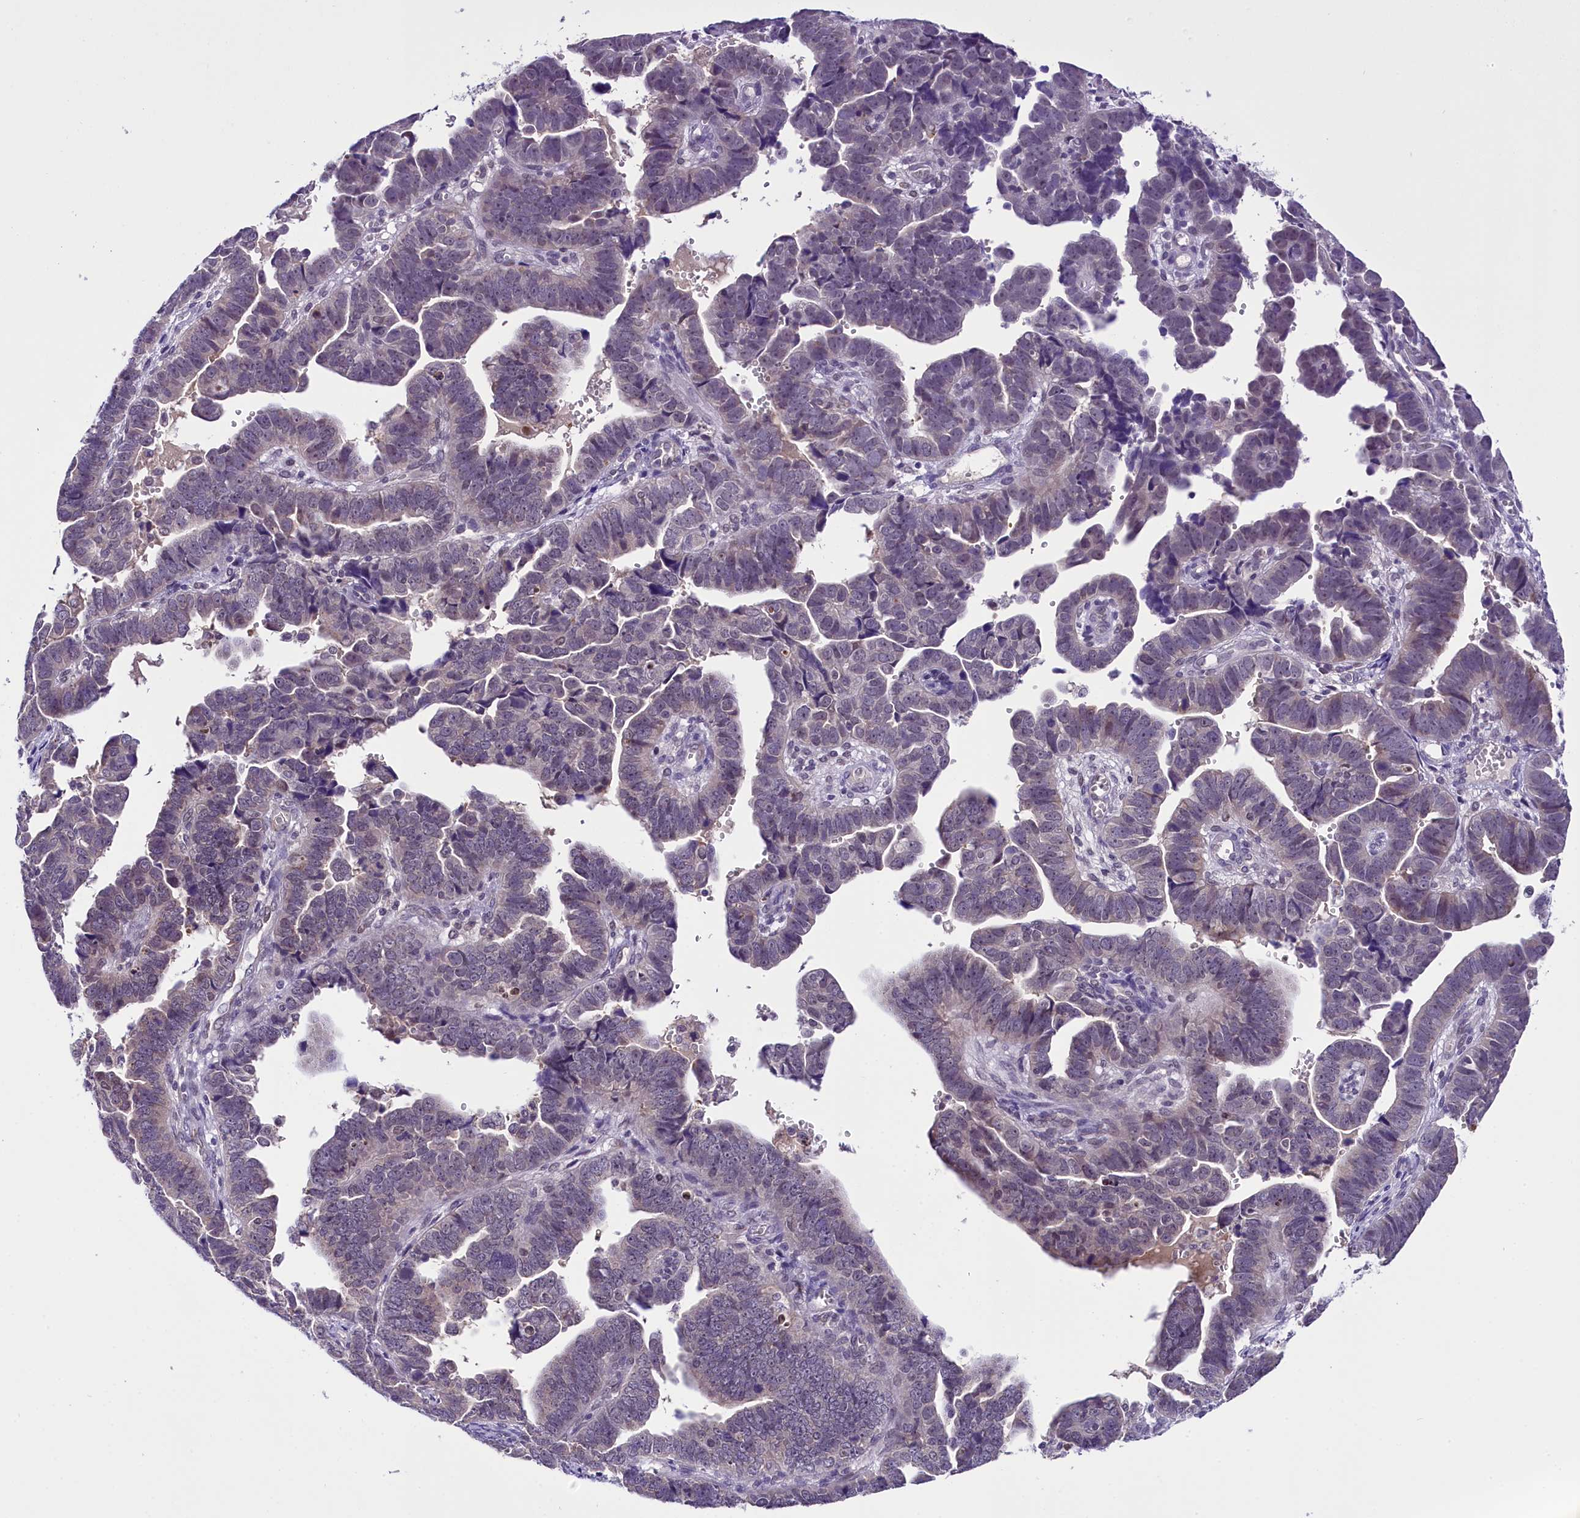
{"staining": {"intensity": "negative", "quantity": "none", "location": "none"}, "tissue": "endometrial cancer", "cell_type": "Tumor cells", "image_type": "cancer", "snomed": [{"axis": "morphology", "description": "Adenocarcinoma, NOS"}, {"axis": "topography", "description": "Endometrium"}], "caption": "This is a photomicrograph of IHC staining of adenocarcinoma (endometrial), which shows no staining in tumor cells.", "gene": "IQCN", "patient": {"sex": "female", "age": 75}}